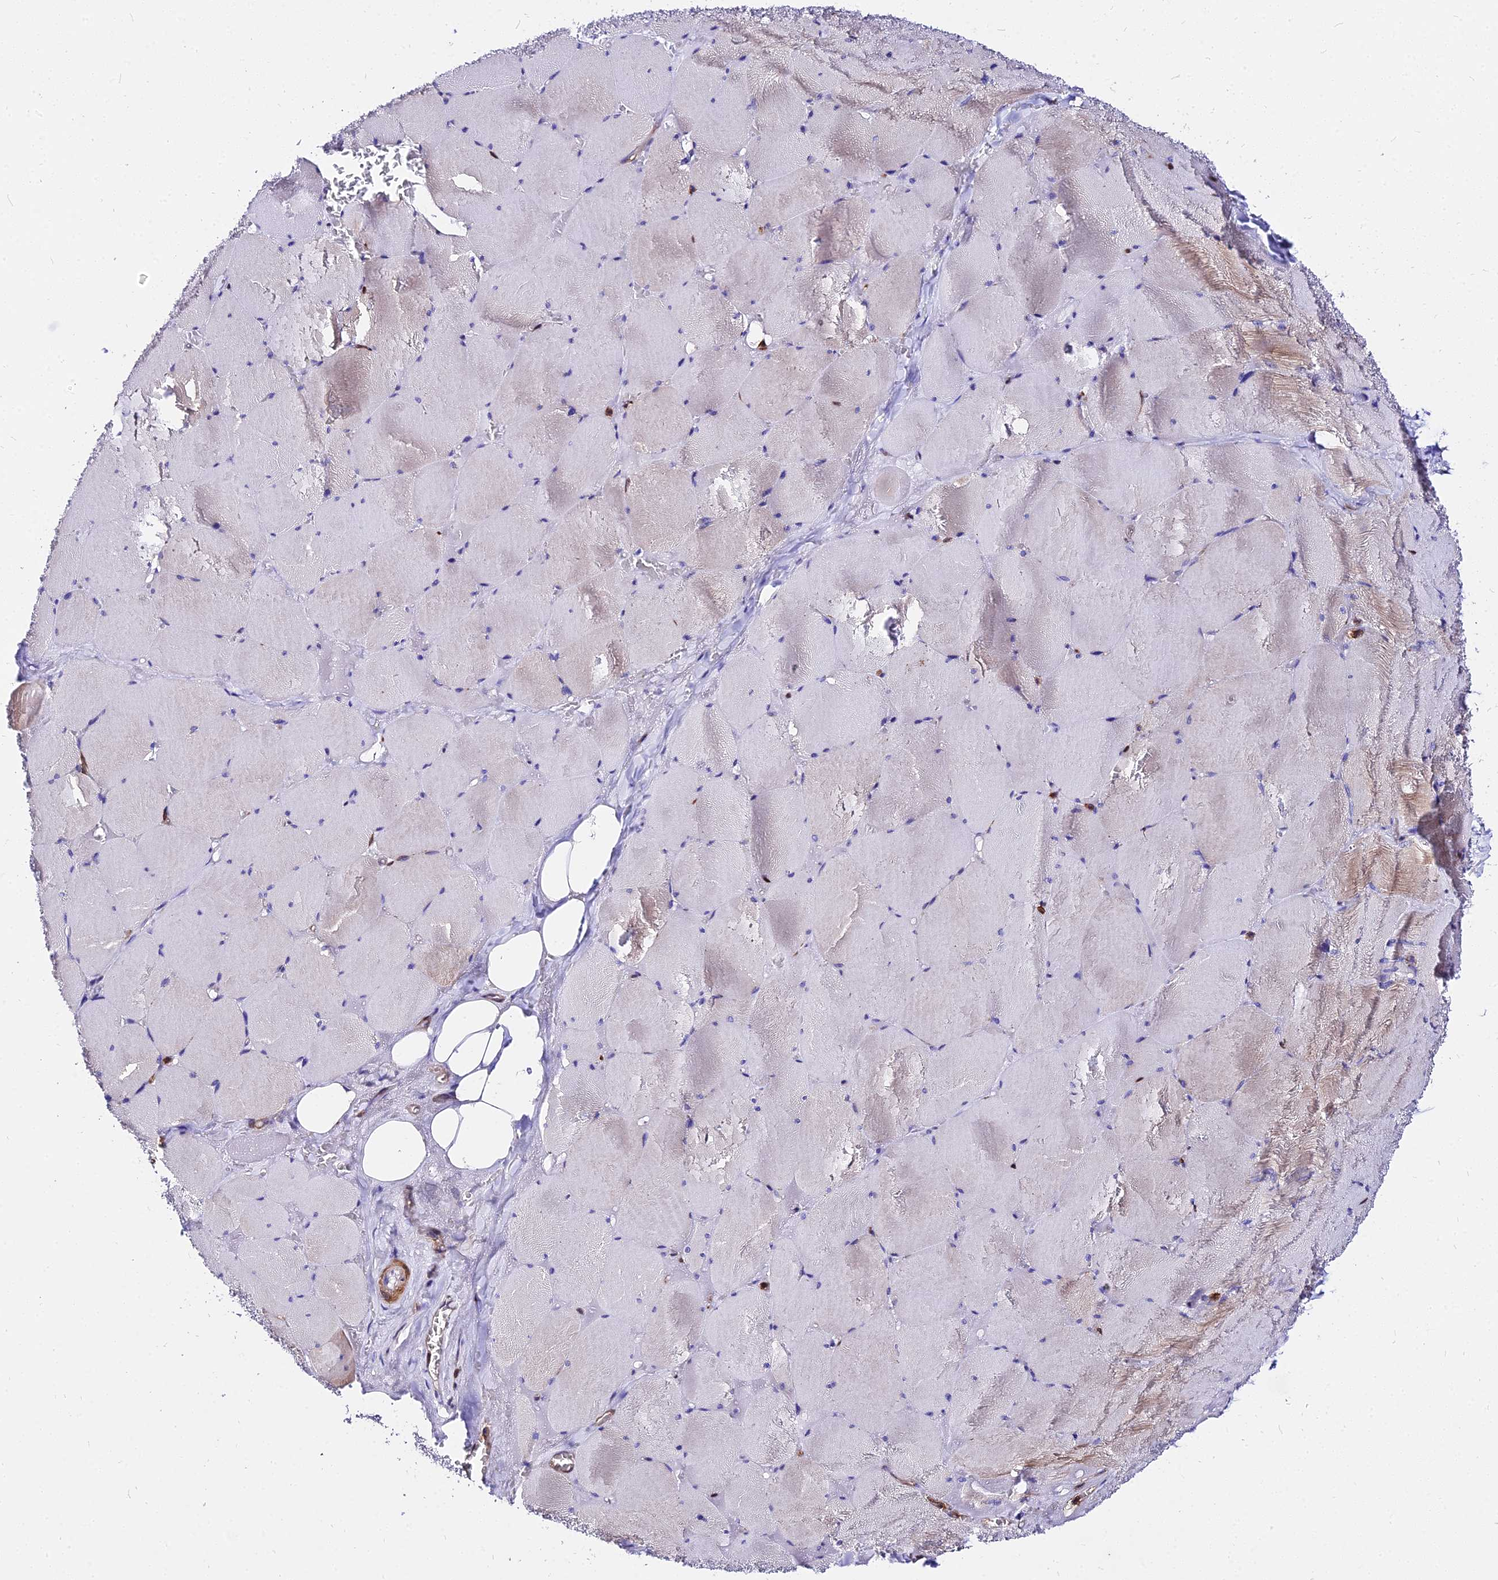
{"staining": {"intensity": "weak", "quantity": "<25%", "location": "cytoplasmic/membranous"}, "tissue": "skeletal muscle", "cell_type": "Myocytes", "image_type": "normal", "snomed": [{"axis": "morphology", "description": "Normal tissue, NOS"}, {"axis": "topography", "description": "Skeletal muscle"}, {"axis": "topography", "description": "Head-Neck"}], "caption": "Immunohistochemical staining of benign human skeletal muscle shows no significant positivity in myocytes. (DAB (3,3'-diaminobenzidine) immunohistochemistry, high magnification).", "gene": "CSRP1", "patient": {"sex": "male", "age": 66}}